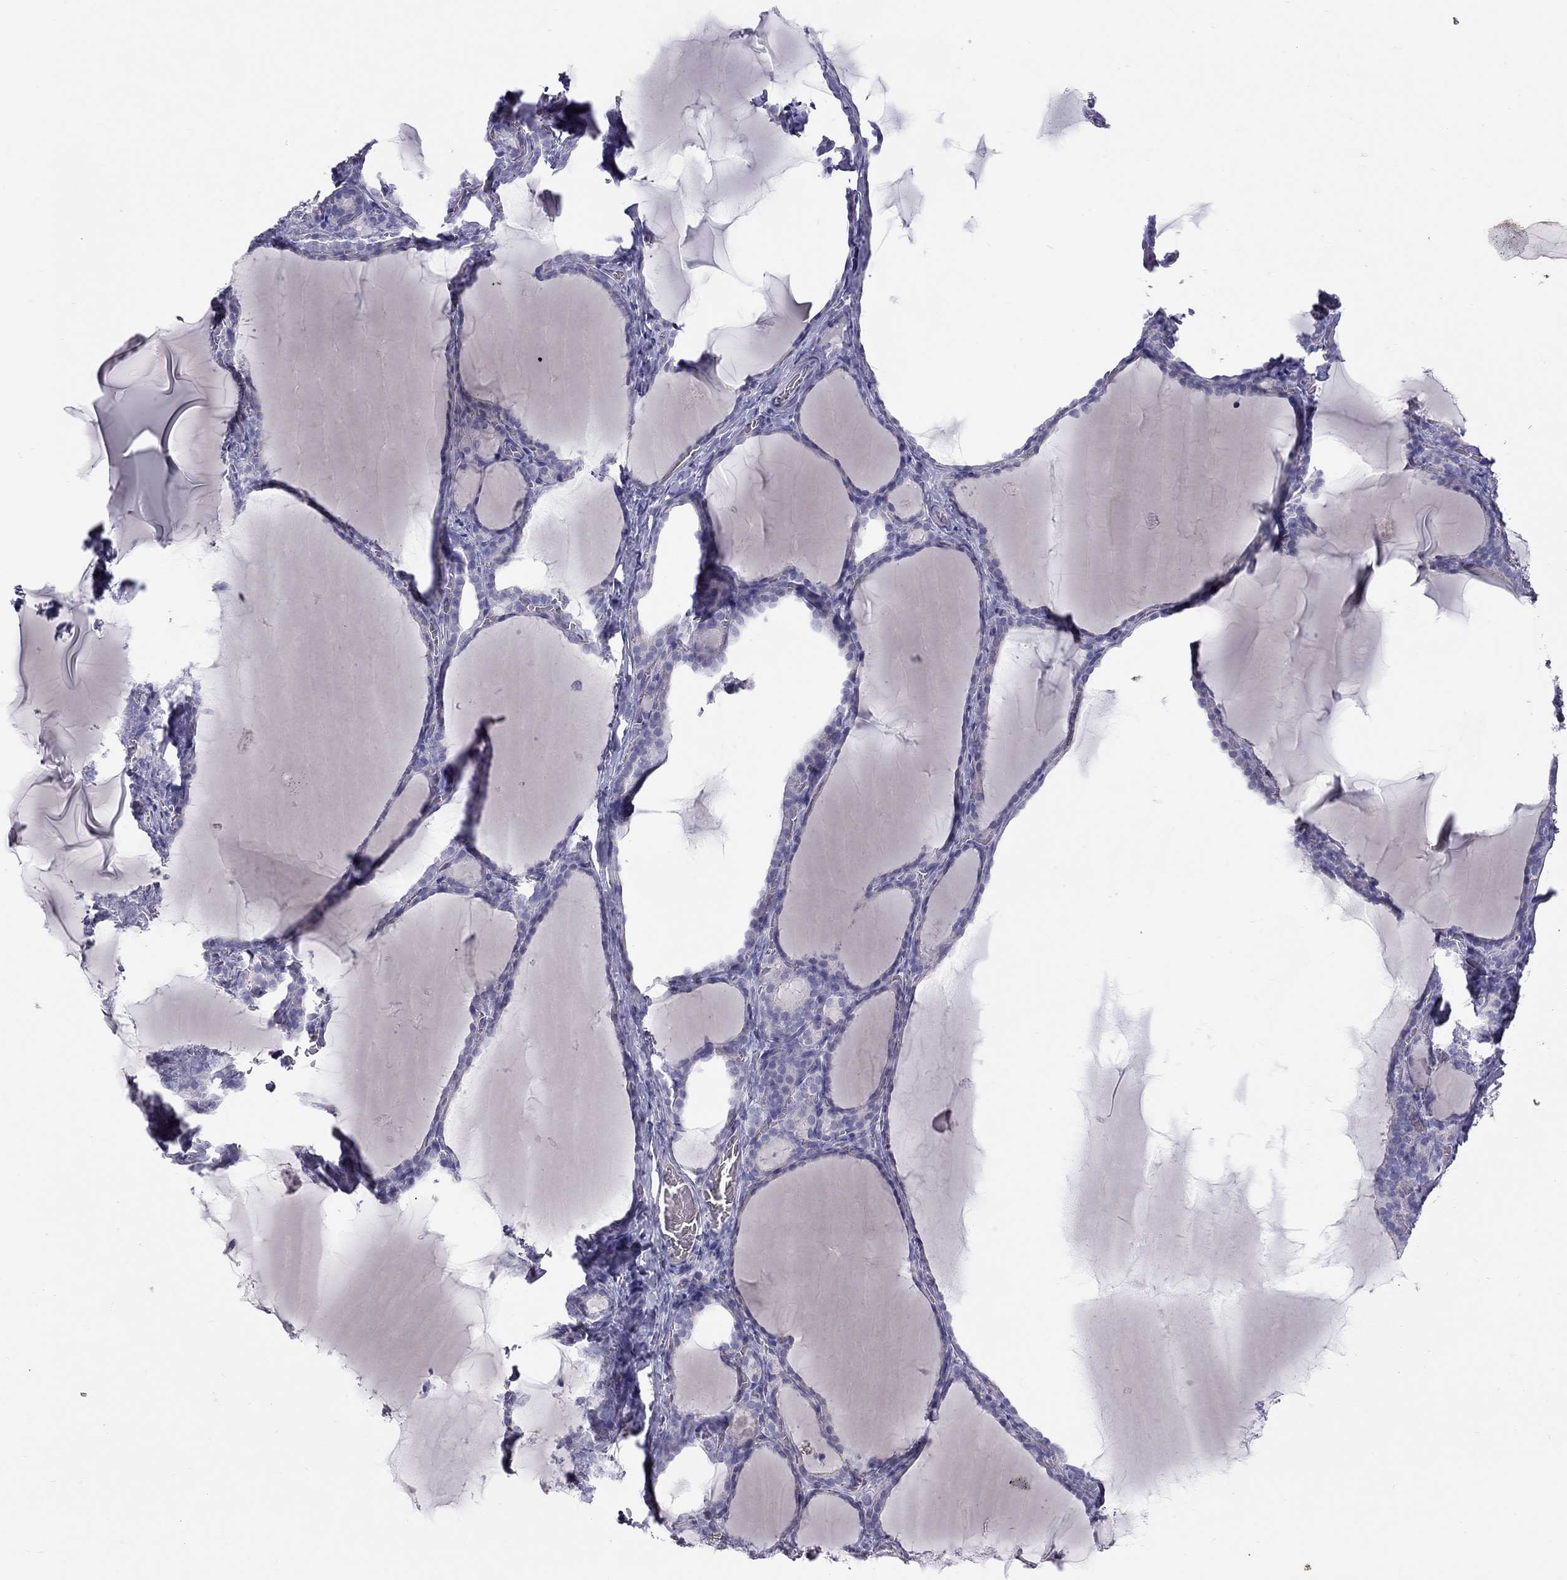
{"staining": {"intensity": "negative", "quantity": "none", "location": "none"}, "tissue": "thyroid gland", "cell_type": "Glandular cells", "image_type": "normal", "snomed": [{"axis": "morphology", "description": "Normal tissue, NOS"}, {"axis": "morphology", "description": "Hyperplasia, NOS"}, {"axis": "topography", "description": "Thyroid gland"}], "caption": "A high-resolution micrograph shows immunohistochemistry staining of benign thyroid gland, which demonstrates no significant staining in glandular cells.", "gene": "TDRD6", "patient": {"sex": "female", "age": 27}}